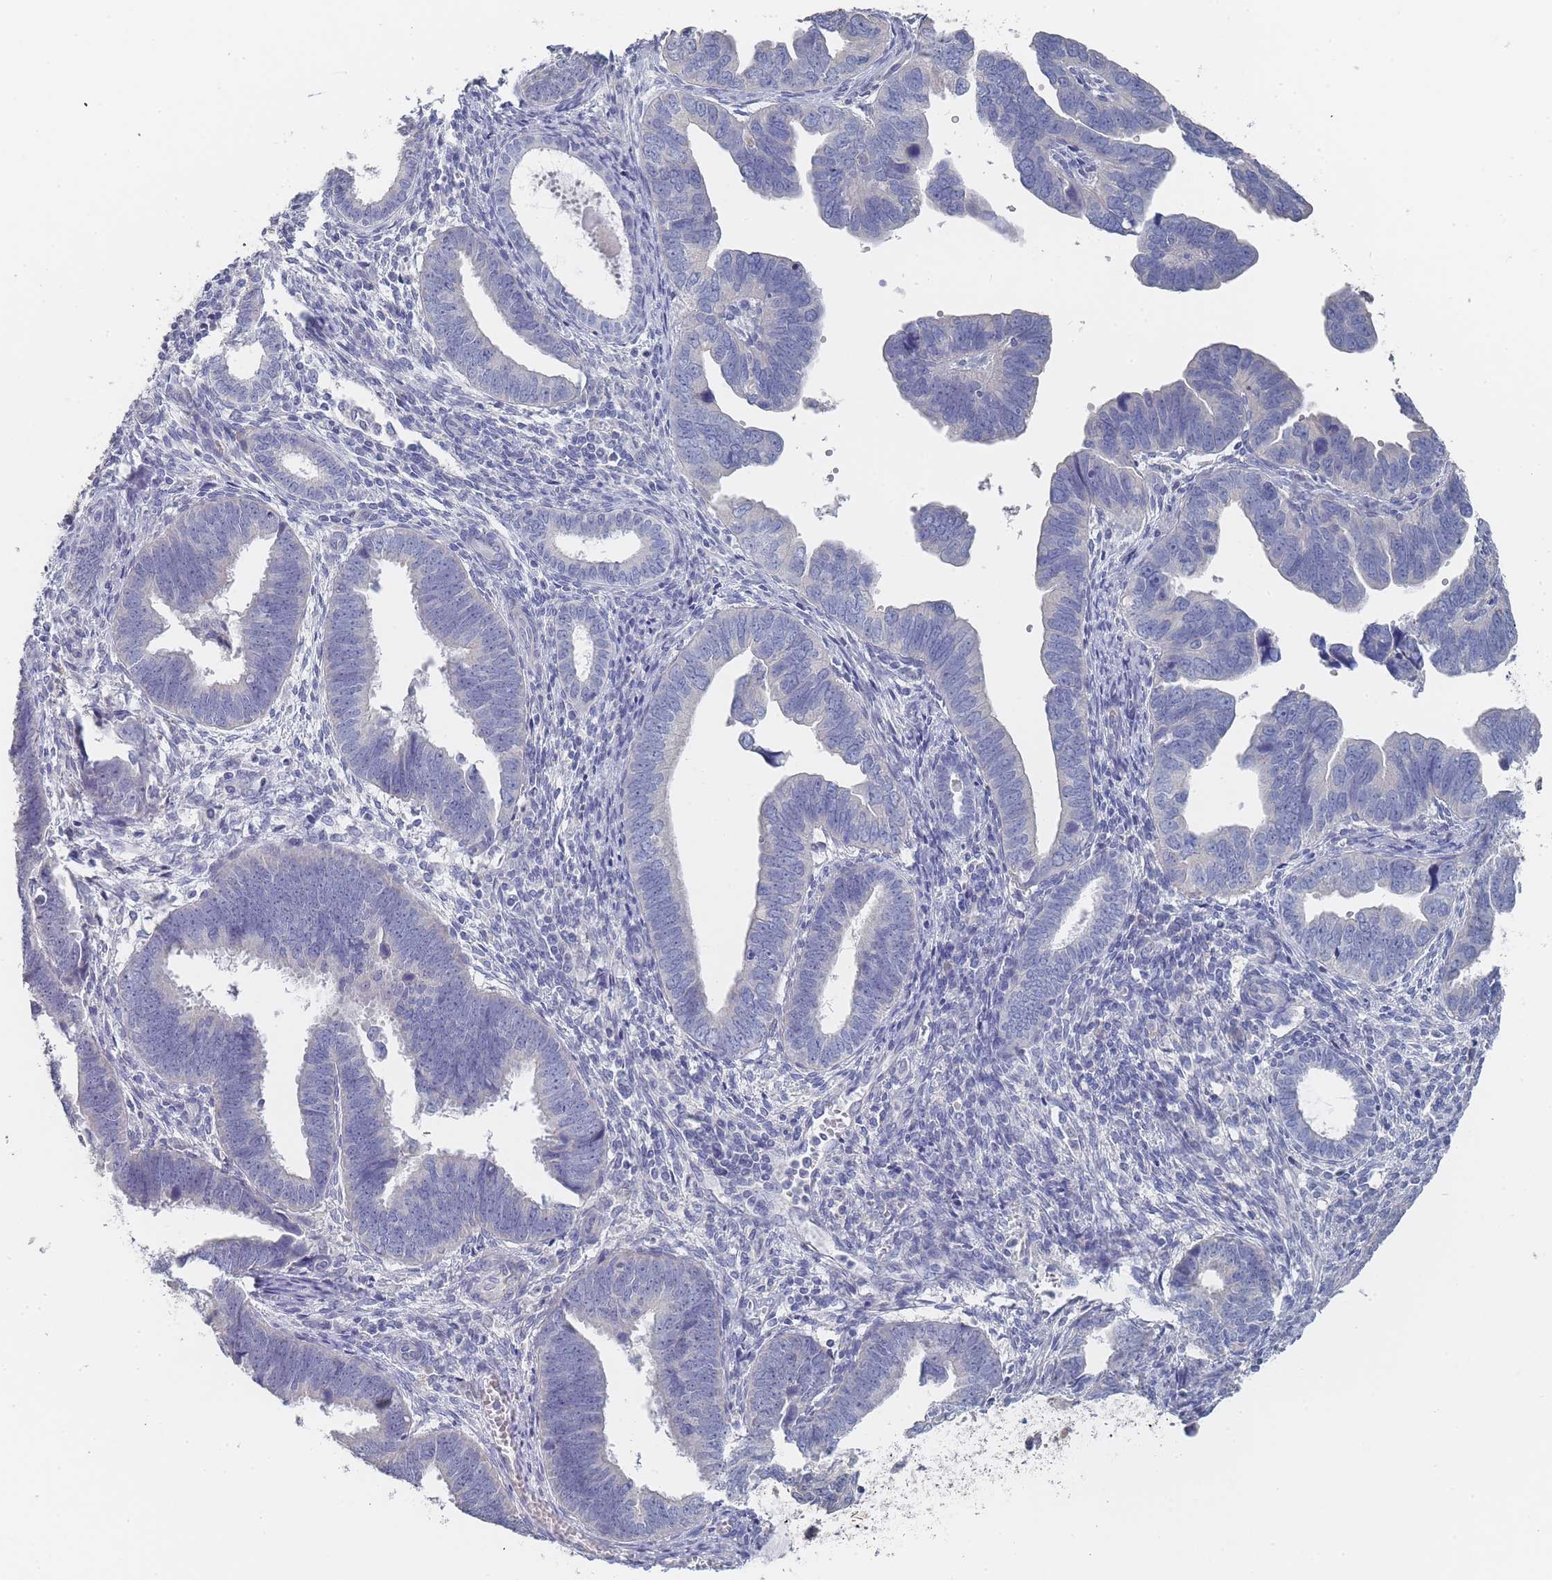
{"staining": {"intensity": "negative", "quantity": "none", "location": "none"}, "tissue": "endometrial cancer", "cell_type": "Tumor cells", "image_type": "cancer", "snomed": [{"axis": "morphology", "description": "Adenocarcinoma, NOS"}, {"axis": "topography", "description": "Endometrium"}], "caption": "Immunohistochemical staining of endometrial adenocarcinoma displays no significant positivity in tumor cells.", "gene": "ACAD11", "patient": {"sex": "female", "age": 75}}